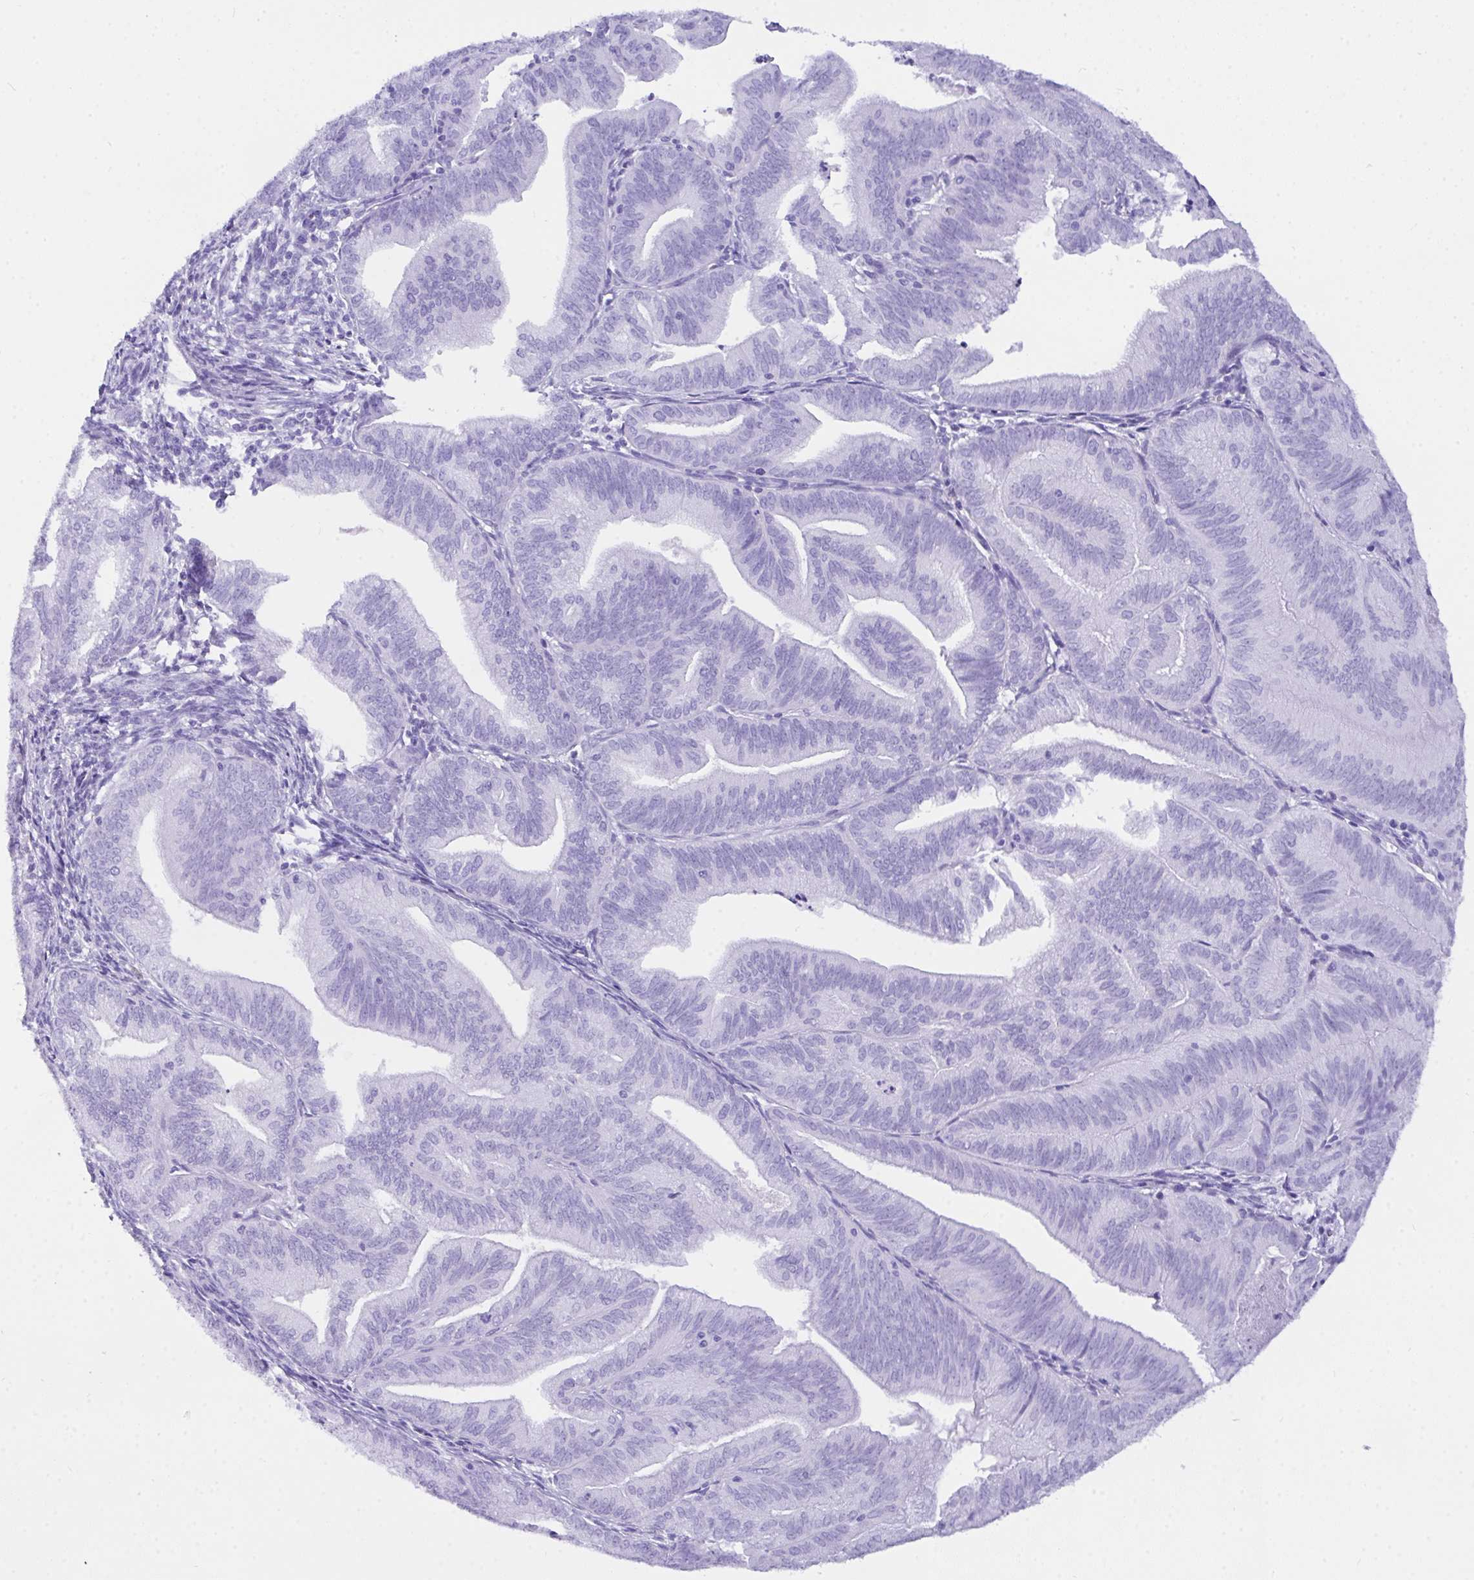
{"staining": {"intensity": "negative", "quantity": "none", "location": "none"}, "tissue": "endometrial cancer", "cell_type": "Tumor cells", "image_type": "cancer", "snomed": [{"axis": "morphology", "description": "Adenocarcinoma, NOS"}, {"axis": "topography", "description": "Endometrium"}], "caption": "There is no significant positivity in tumor cells of endometrial cancer.", "gene": "BEST4", "patient": {"sex": "female", "age": 70}}